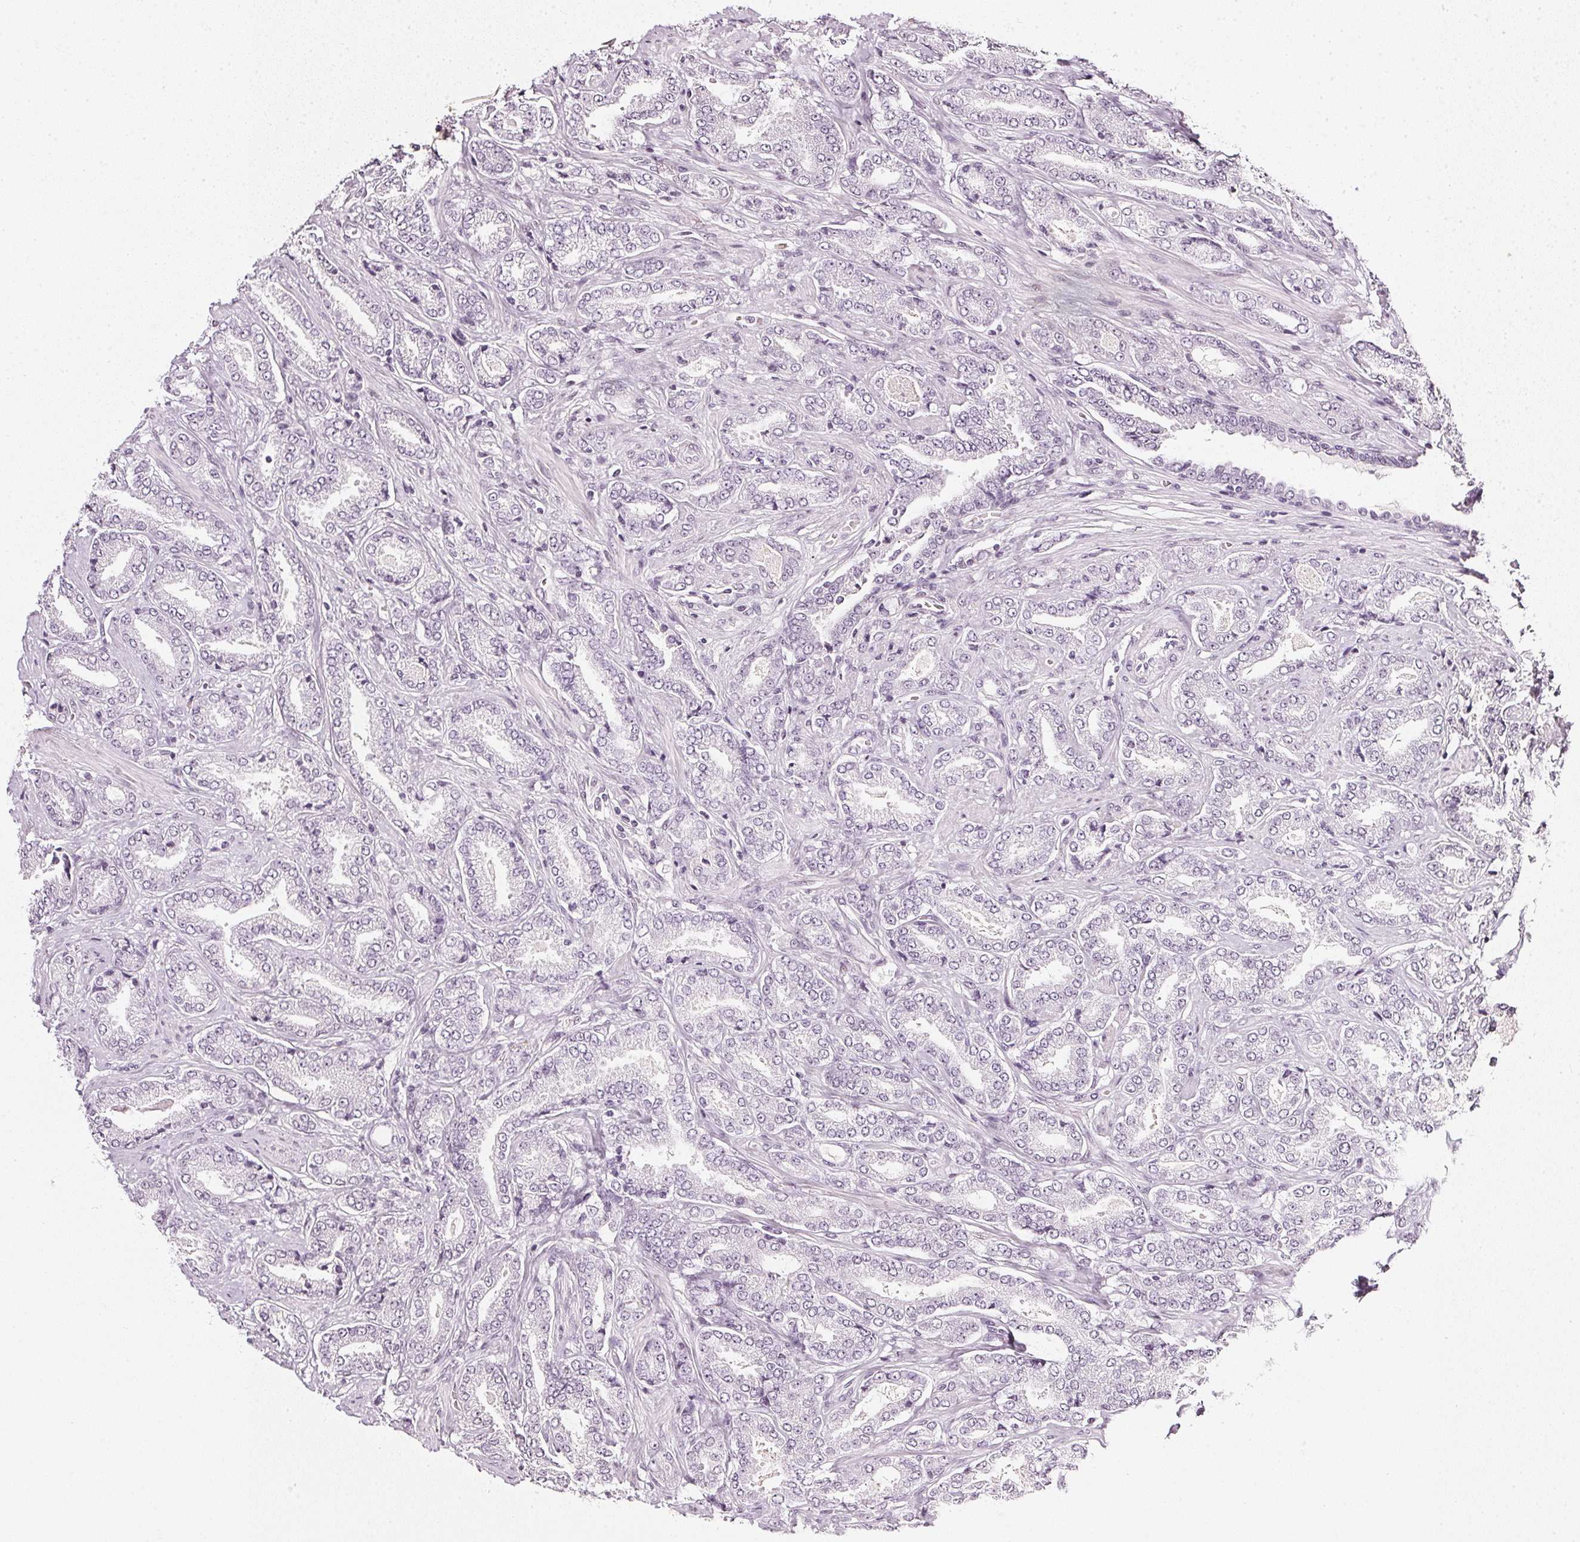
{"staining": {"intensity": "negative", "quantity": "none", "location": "none"}, "tissue": "prostate cancer", "cell_type": "Tumor cells", "image_type": "cancer", "snomed": [{"axis": "morphology", "description": "Adenocarcinoma, NOS"}, {"axis": "topography", "description": "Prostate"}], "caption": "A high-resolution histopathology image shows IHC staining of prostate adenocarcinoma, which reveals no significant staining in tumor cells. Nuclei are stained in blue.", "gene": "DNAJC6", "patient": {"sex": "male", "age": 64}}